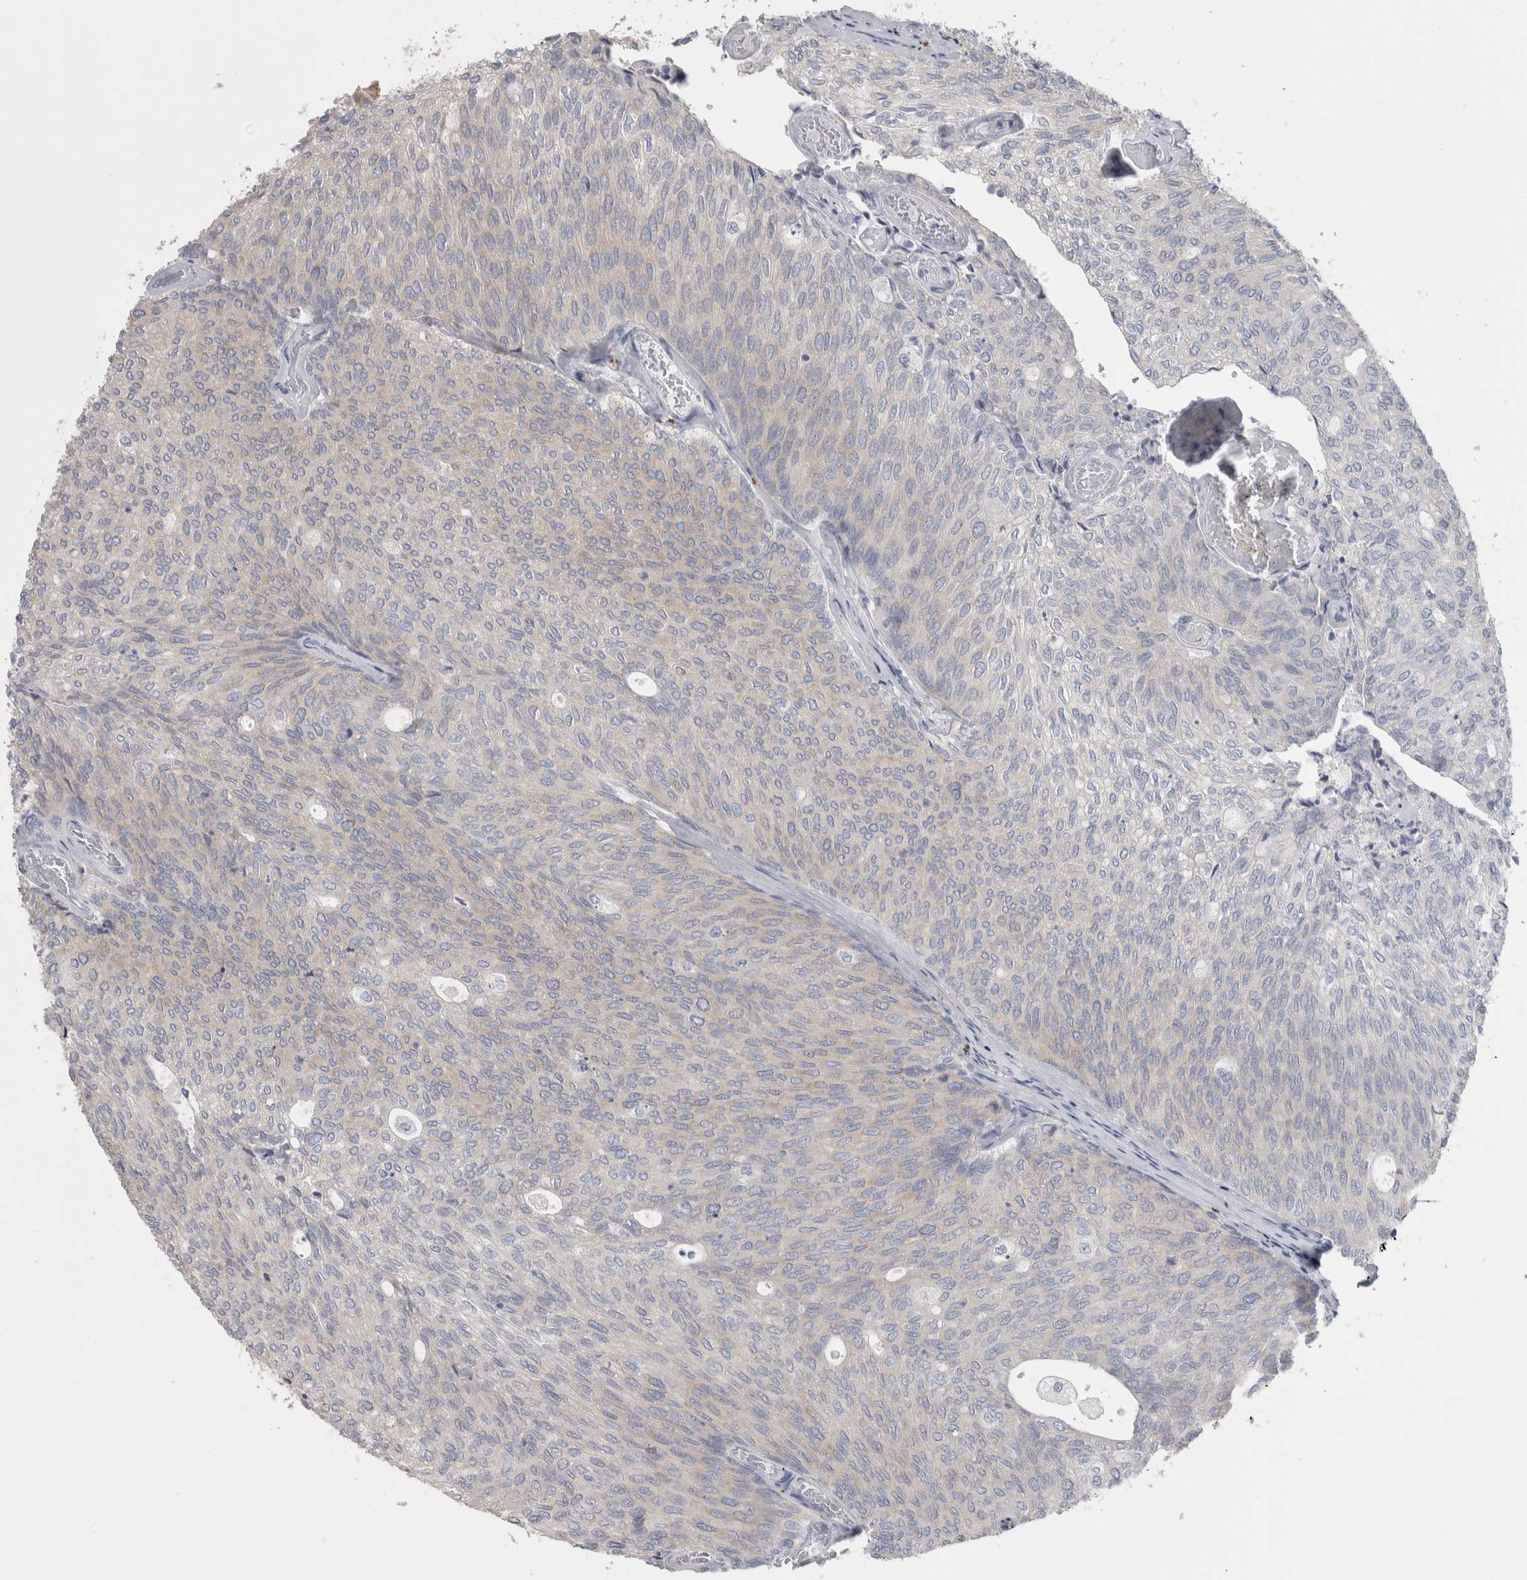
{"staining": {"intensity": "weak", "quantity": "<25%", "location": "cytoplasmic/membranous"}, "tissue": "urothelial cancer", "cell_type": "Tumor cells", "image_type": "cancer", "snomed": [{"axis": "morphology", "description": "Urothelial carcinoma, Low grade"}, {"axis": "topography", "description": "Urinary bladder"}], "caption": "High magnification brightfield microscopy of urothelial cancer stained with DAB (brown) and counterstained with hematoxylin (blue): tumor cells show no significant positivity.", "gene": "GPHN", "patient": {"sex": "female", "age": 79}}